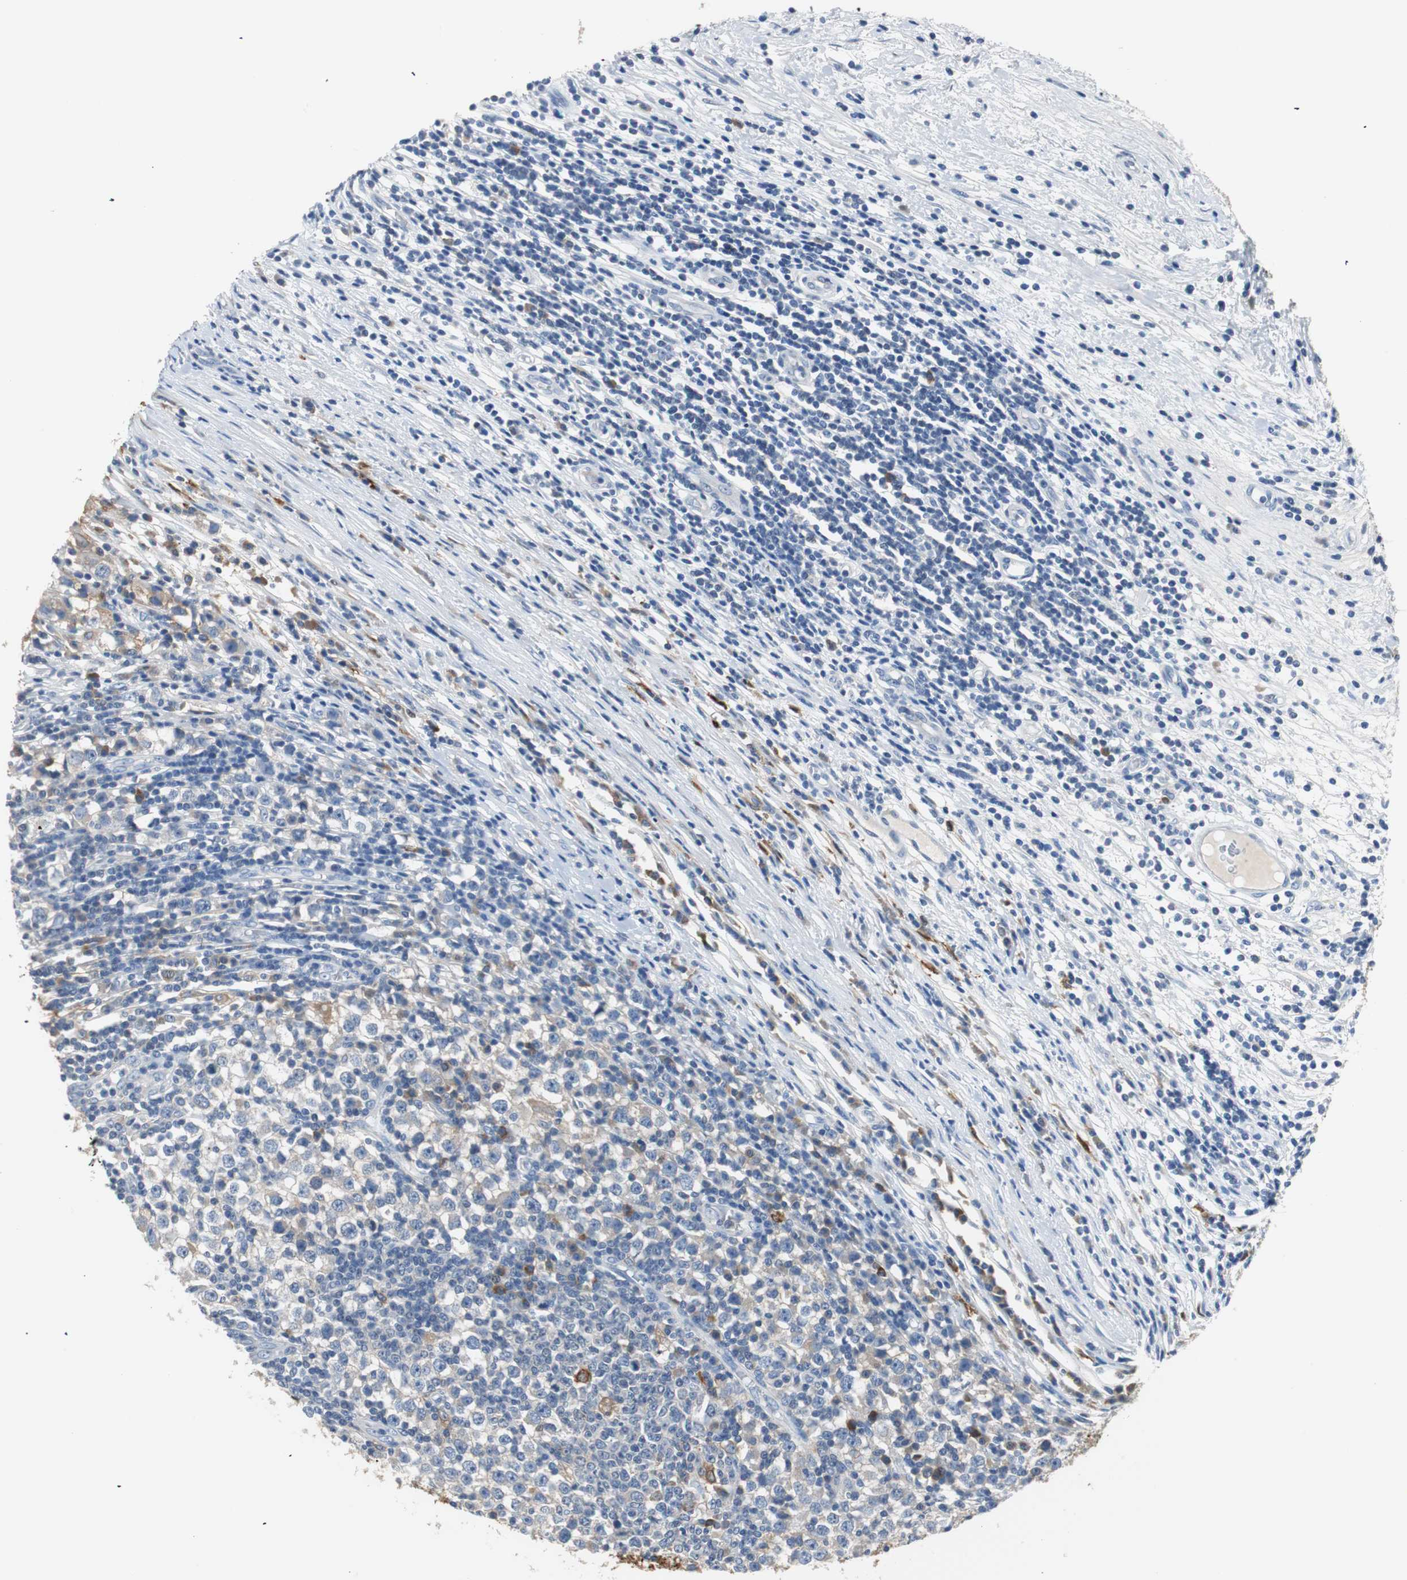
{"staining": {"intensity": "weak", "quantity": "<25%", "location": "cytoplasmic/membranous"}, "tissue": "testis cancer", "cell_type": "Tumor cells", "image_type": "cancer", "snomed": [{"axis": "morphology", "description": "Seminoma, NOS"}, {"axis": "topography", "description": "Testis"}], "caption": "High magnification brightfield microscopy of testis seminoma stained with DAB (3,3'-diaminobenzidine) (brown) and counterstained with hematoxylin (blue): tumor cells show no significant staining.", "gene": "PI15", "patient": {"sex": "male", "age": 65}}